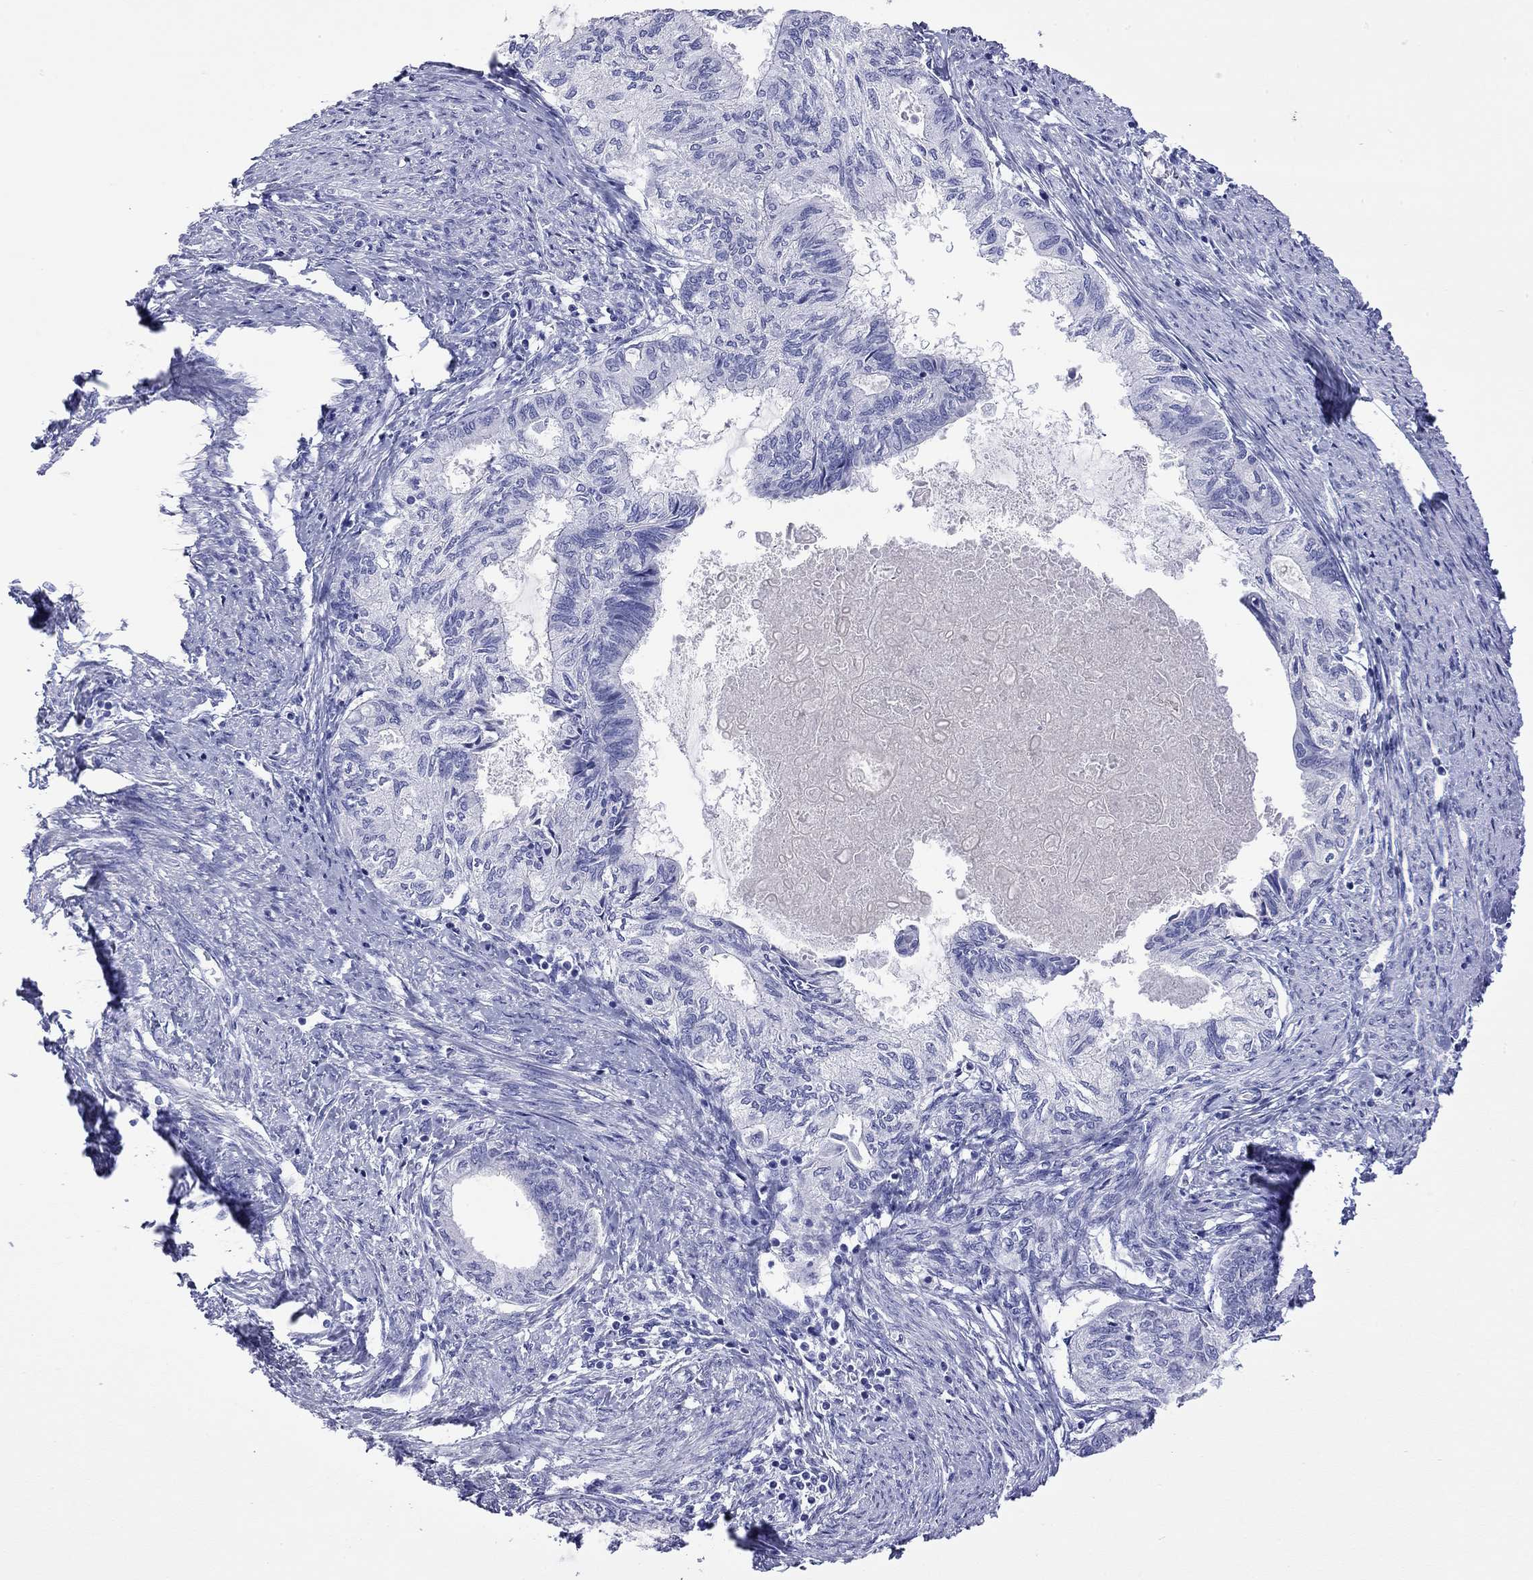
{"staining": {"intensity": "negative", "quantity": "none", "location": "none"}, "tissue": "endometrial cancer", "cell_type": "Tumor cells", "image_type": "cancer", "snomed": [{"axis": "morphology", "description": "Adenocarcinoma, NOS"}, {"axis": "topography", "description": "Endometrium"}], "caption": "Immunohistochemical staining of adenocarcinoma (endometrial) shows no significant staining in tumor cells.", "gene": "FIGLA", "patient": {"sex": "female", "age": 86}}